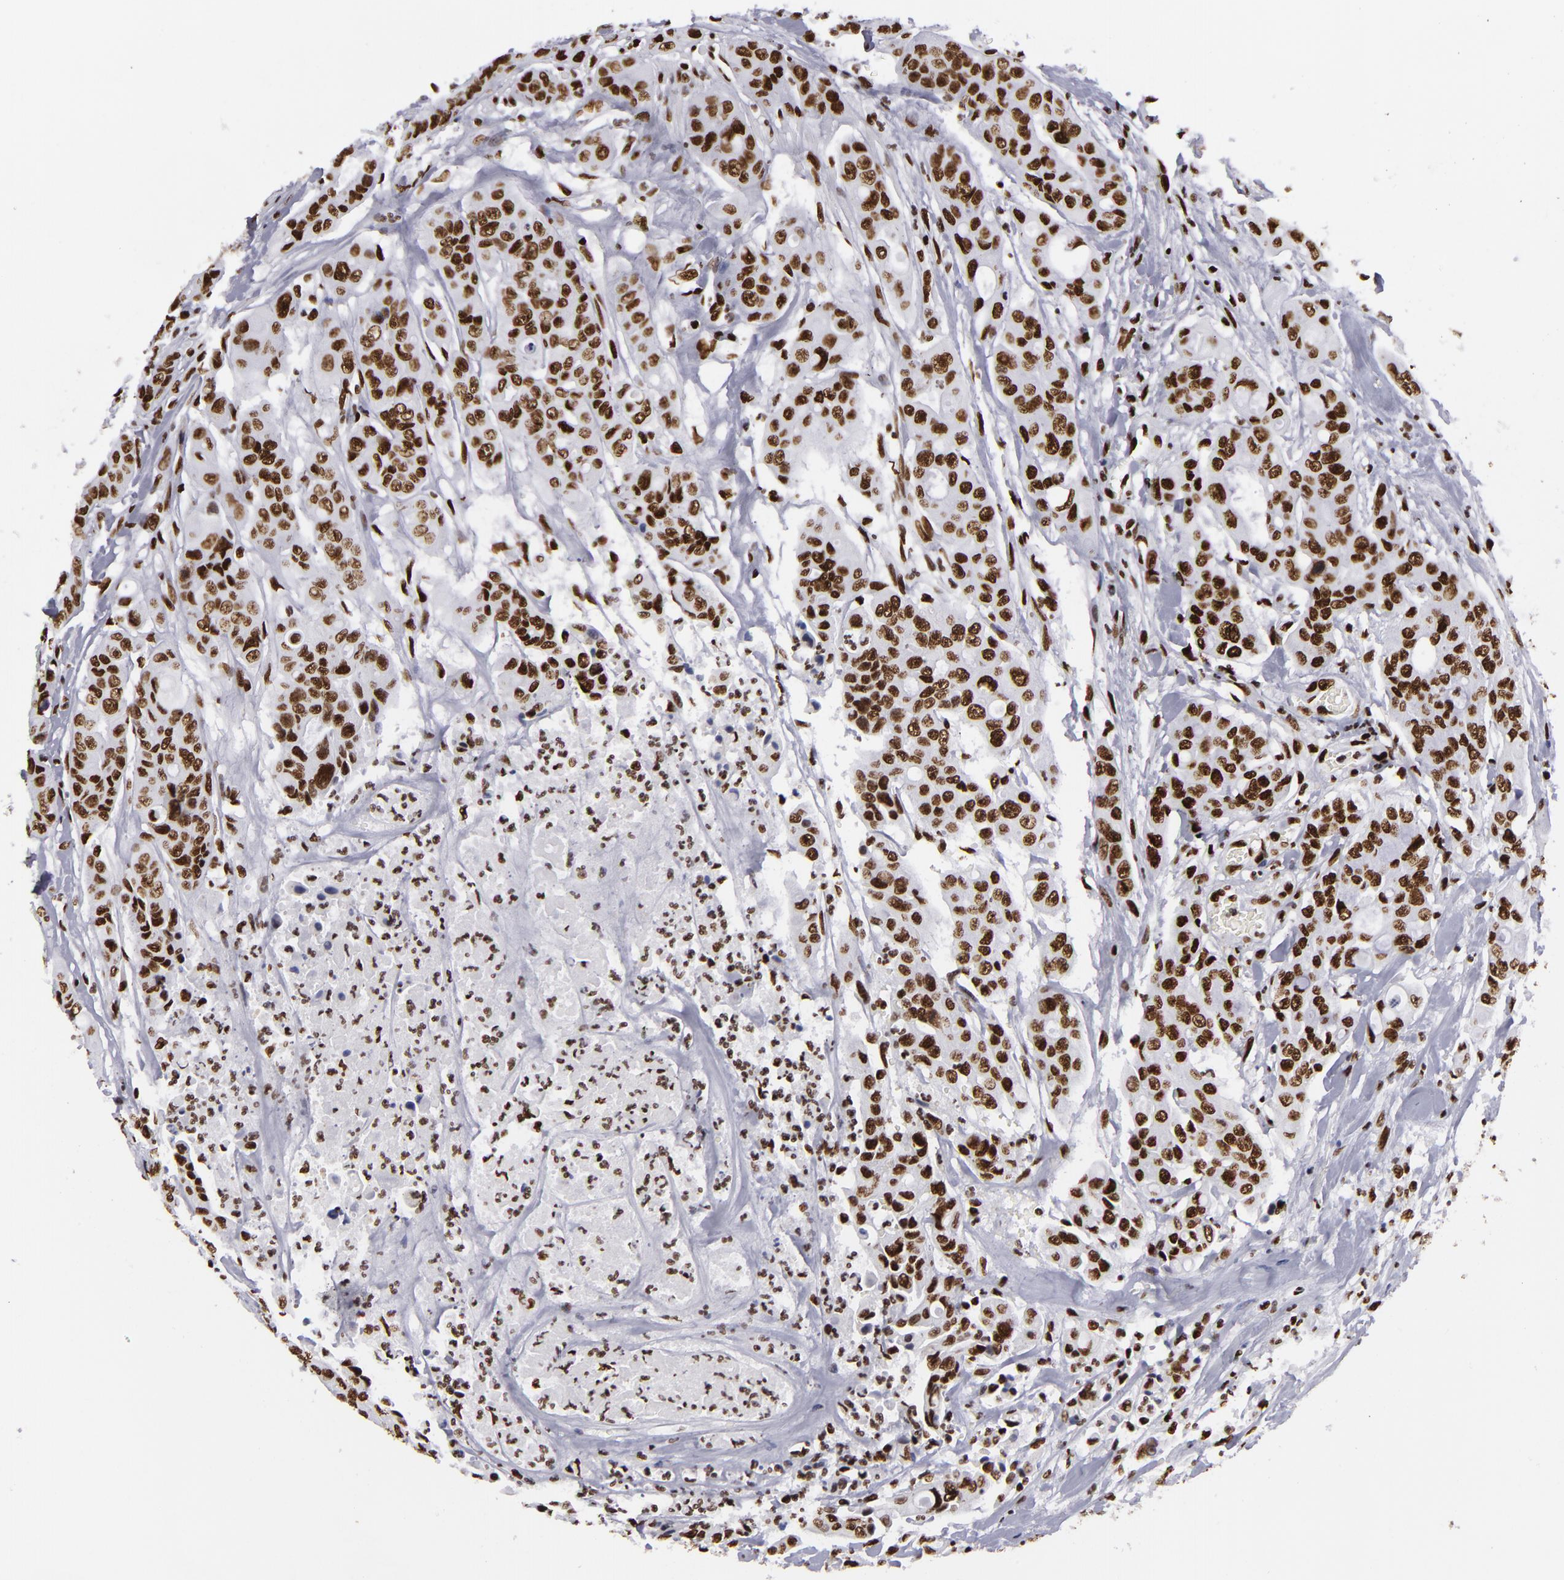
{"staining": {"intensity": "strong", "quantity": ">75%", "location": "nuclear"}, "tissue": "colorectal cancer", "cell_type": "Tumor cells", "image_type": "cancer", "snomed": [{"axis": "morphology", "description": "Adenocarcinoma, NOS"}, {"axis": "topography", "description": "Colon"}], "caption": "The image displays staining of colorectal cancer (adenocarcinoma), revealing strong nuclear protein staining (brown color) within tumor cells. (IHC, brightfield microscopy, high magnification).", "gene": "SAFB", "patient": {"sex": "female", "age": 70}}